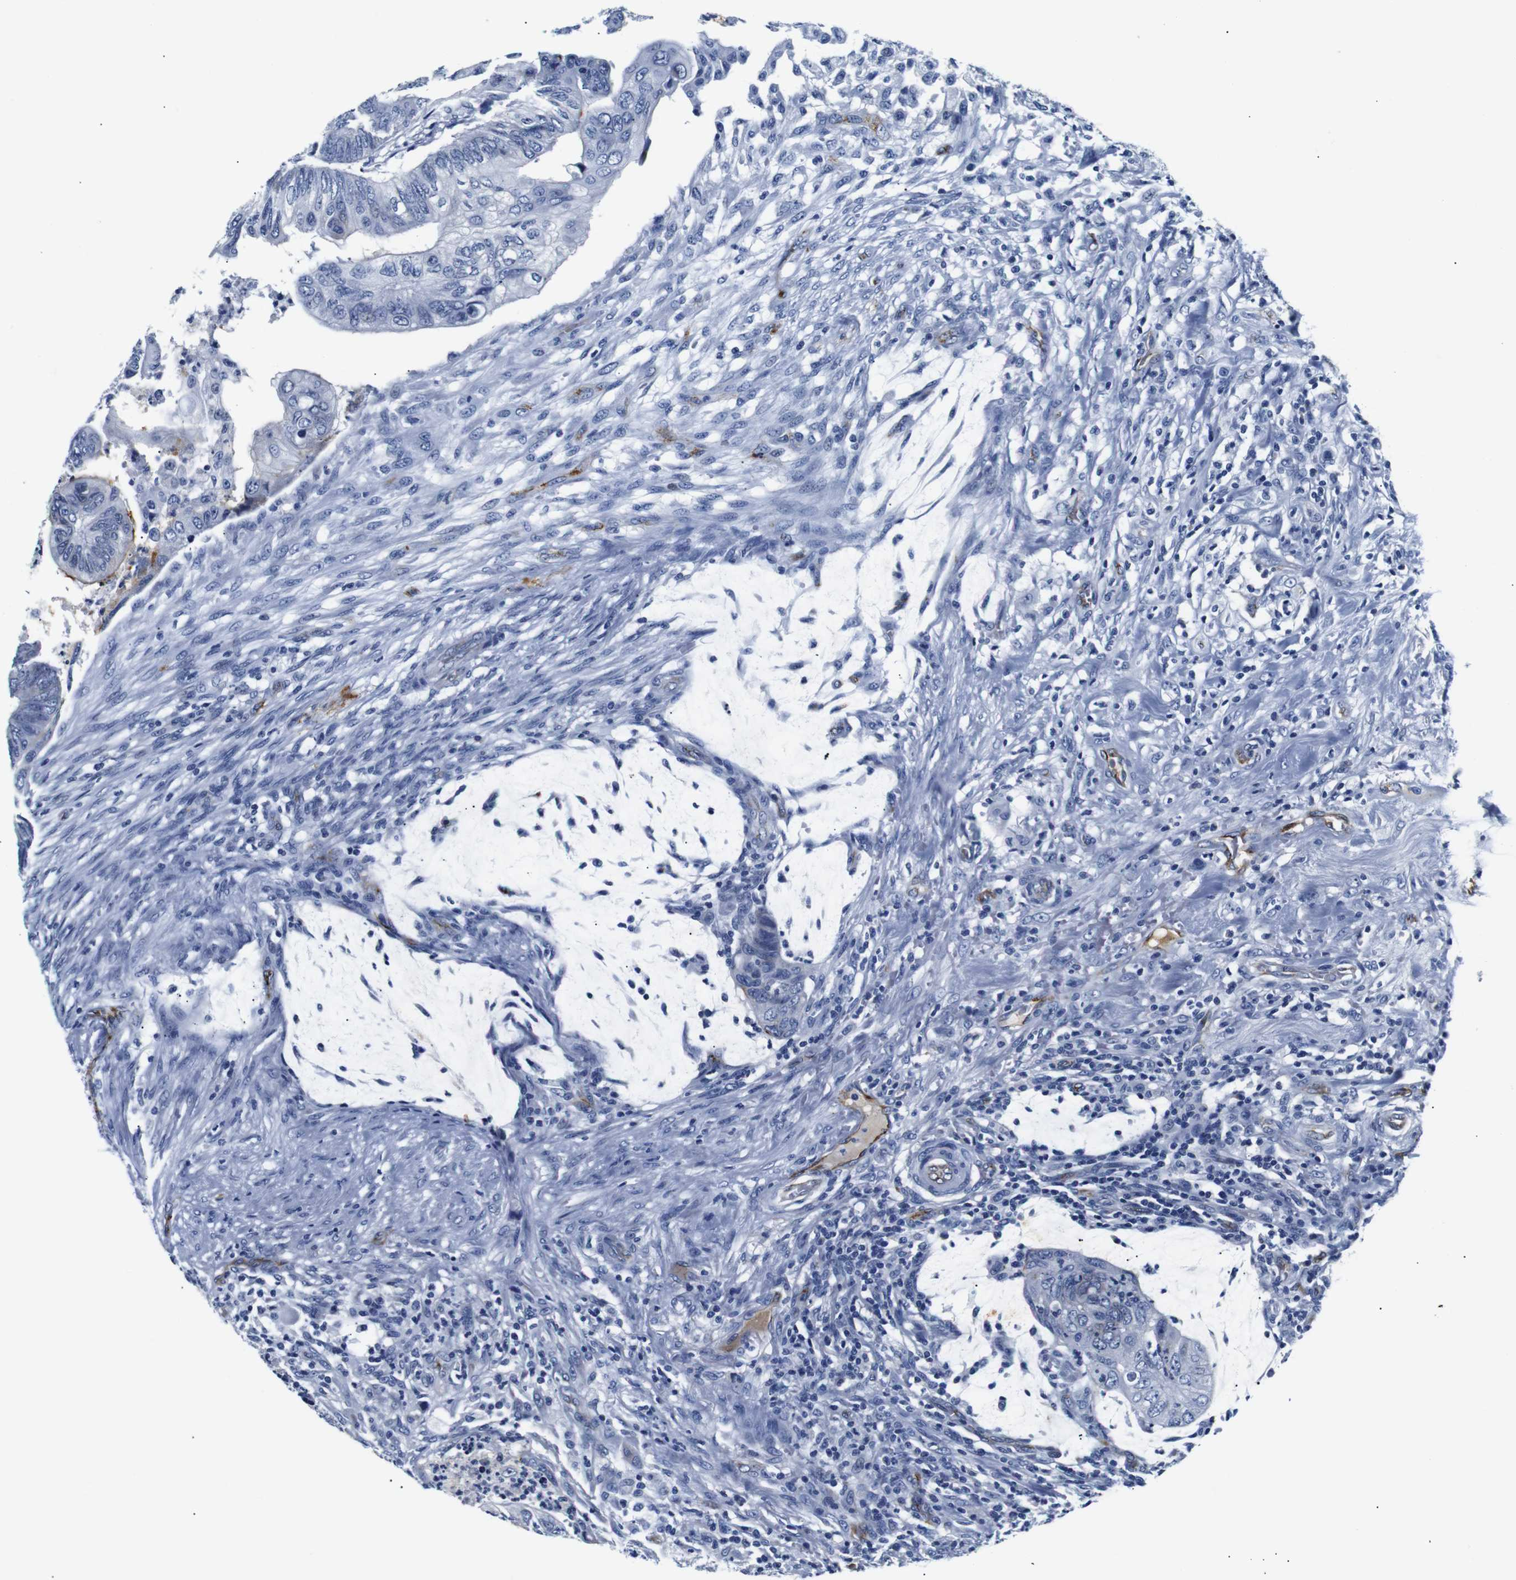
{"staining": {"intensity": "negative", "quantity": "none", "location": "none"}, "tissue": "colorectal cancer", "cell_type": "Tumor cells", "image_type": "cancer", "snomed": [{"axis": "morphology", "description": "Normal tissue, NOS"}, {"axis": "morphology", "description": "Adenocarcinoma, NOS"}, {"axis": "topography", "description": "Rectum"}, {"axis": "topography", "description": "Peripheral nerve tissue"}], "caption": "Protein analysis of colorectal cancer (adenocarcinoma) exhibits no significant expression in tumor cells.", "gene": "MUC4", "patient": {"sex": "male", "age": 92}}